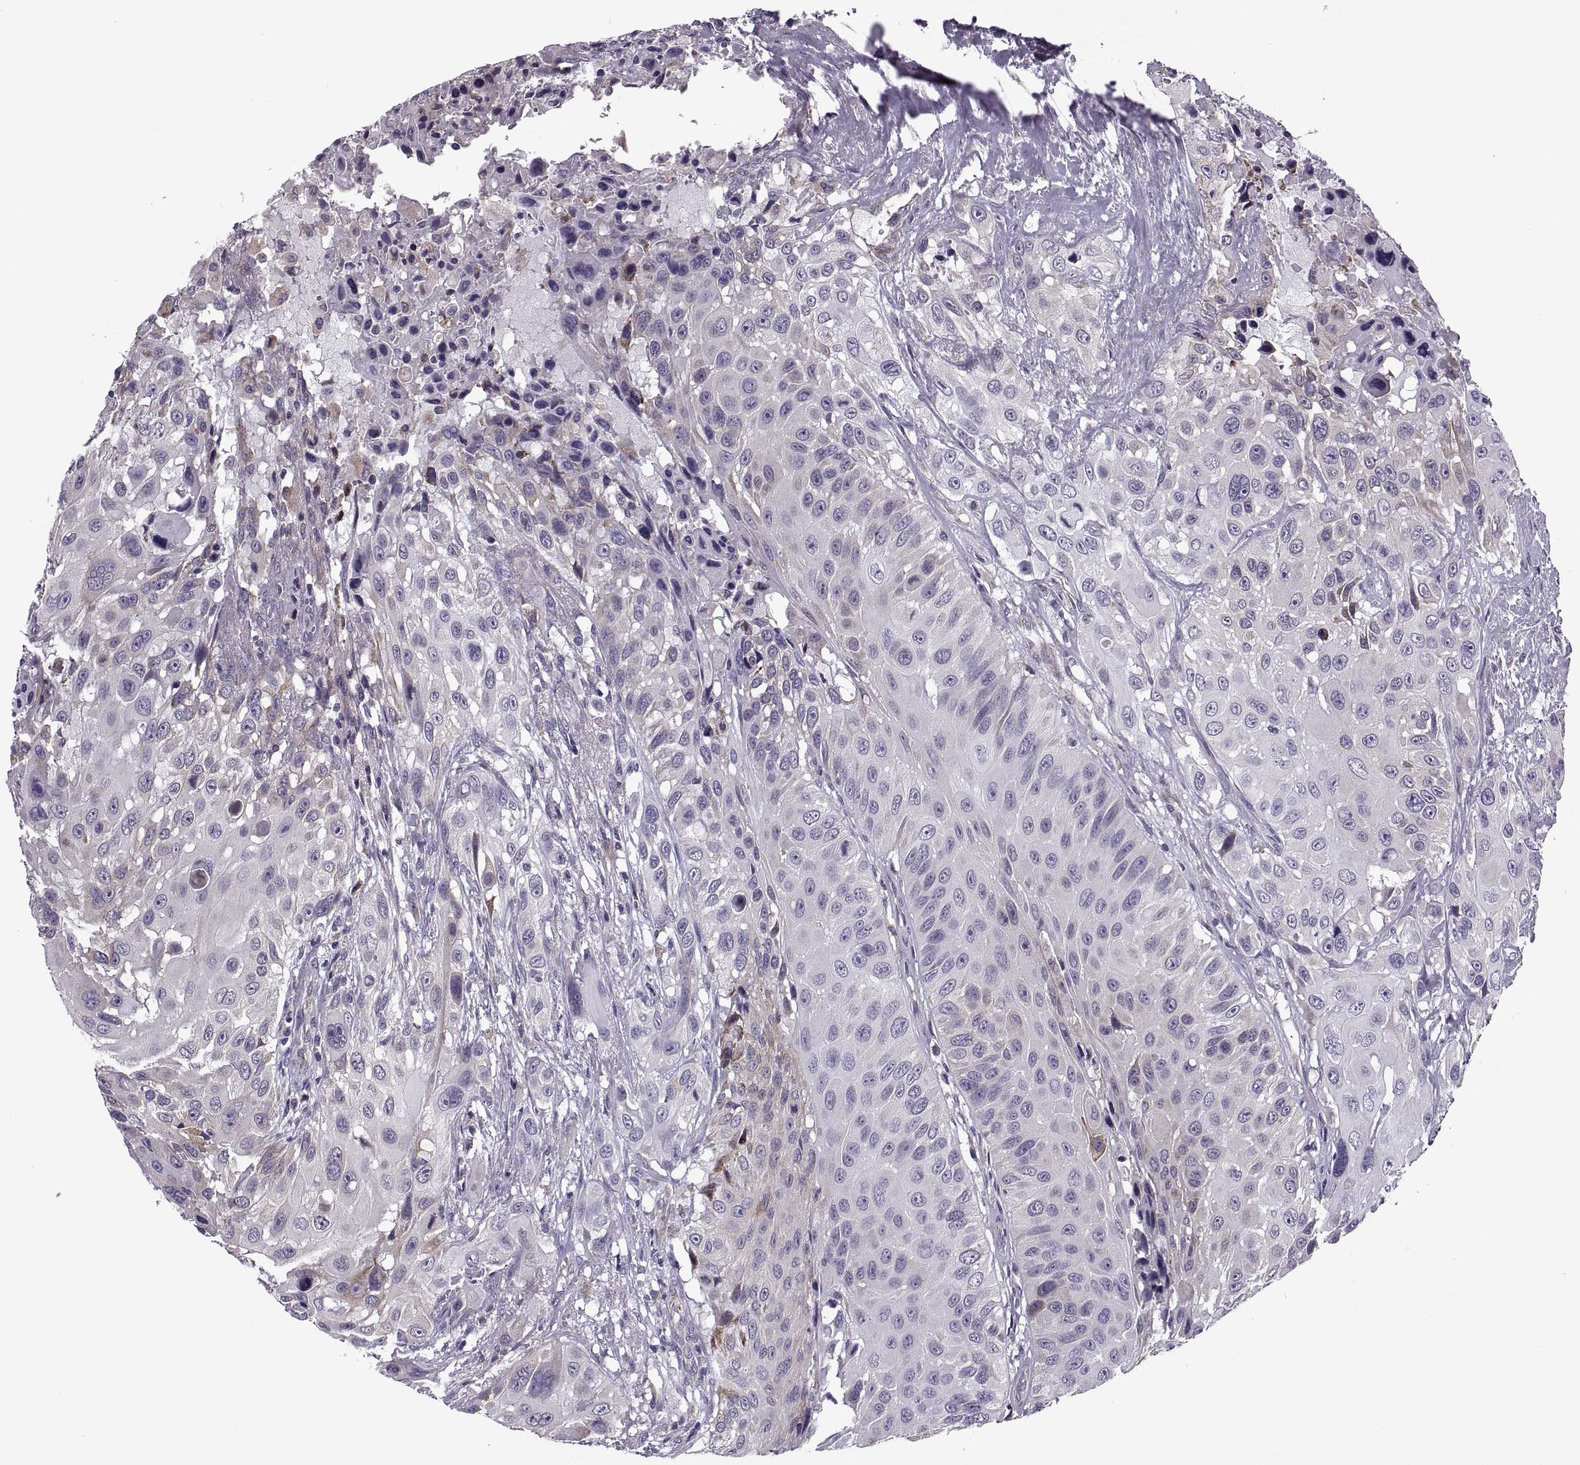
{"staining": {"intensity": "moderate", "quantity": "25%-75%", "location": "cytoplasmic/membranous"}, "tissue": "urothelial cancer", "cell_type": "Tumor cells", "image_type": "cancer", "snomed": [{"axis": "morphology", "description": "Urothelial carcinoma, NOS"}, {"axis": "topography", "description": "Urinary bladder"}], "caption": "Transitional cell carcinoma was stained to show a protein in brown. There is medium levels of moderate cytoplasmic/membranous positivity in about 25%-75% of tumor cells.", "gene": "LETM2", "patient": {"sex": "male", "age": 55}}